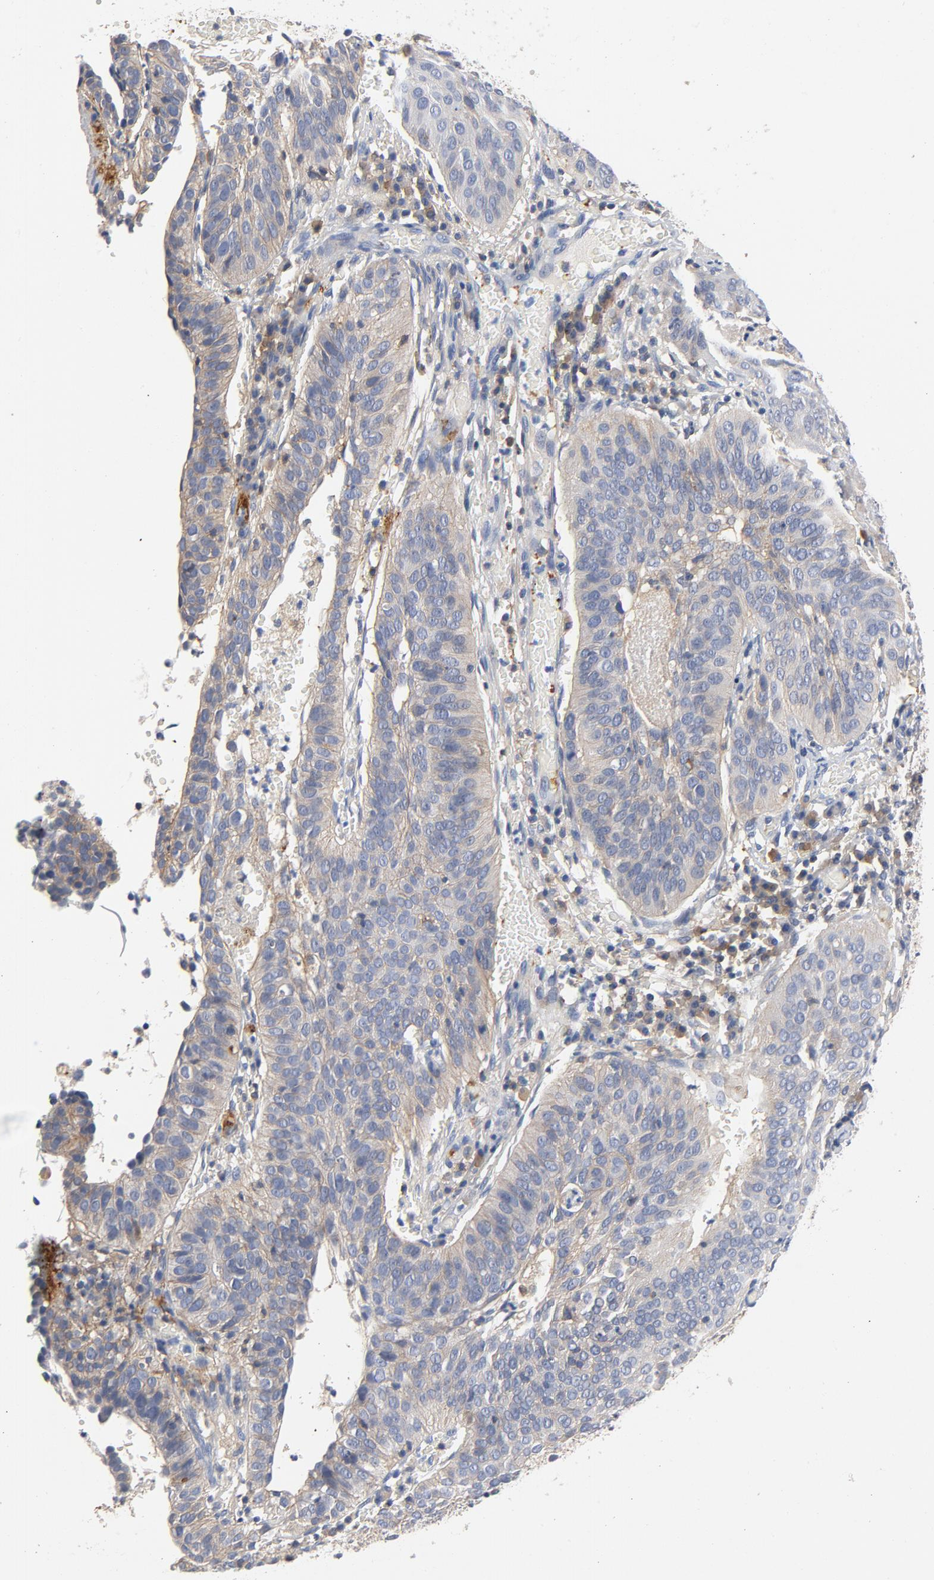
{"staining": {"intensity": "weak", "quantity": ">75%", "location": "cytoplasmic/membranous"}, "tissue": "cervical cancer", "cell_type": "Tumor cells", "image_type": "cancer", "snomed": [{"axis": "morphology", "description": "Squamous cell carcinoma, NOS"}, {"axis": "topography", "description": "Cervix"}], "caption": "Cervical squamous cell carcinoma tissue demonstrates weak cytoplasmic/membranous expression in approximately >75% of tumor cells Nuclei are stained in blue.", "gene": "SRC", "patient": {"sex": "female", "age": 39}}